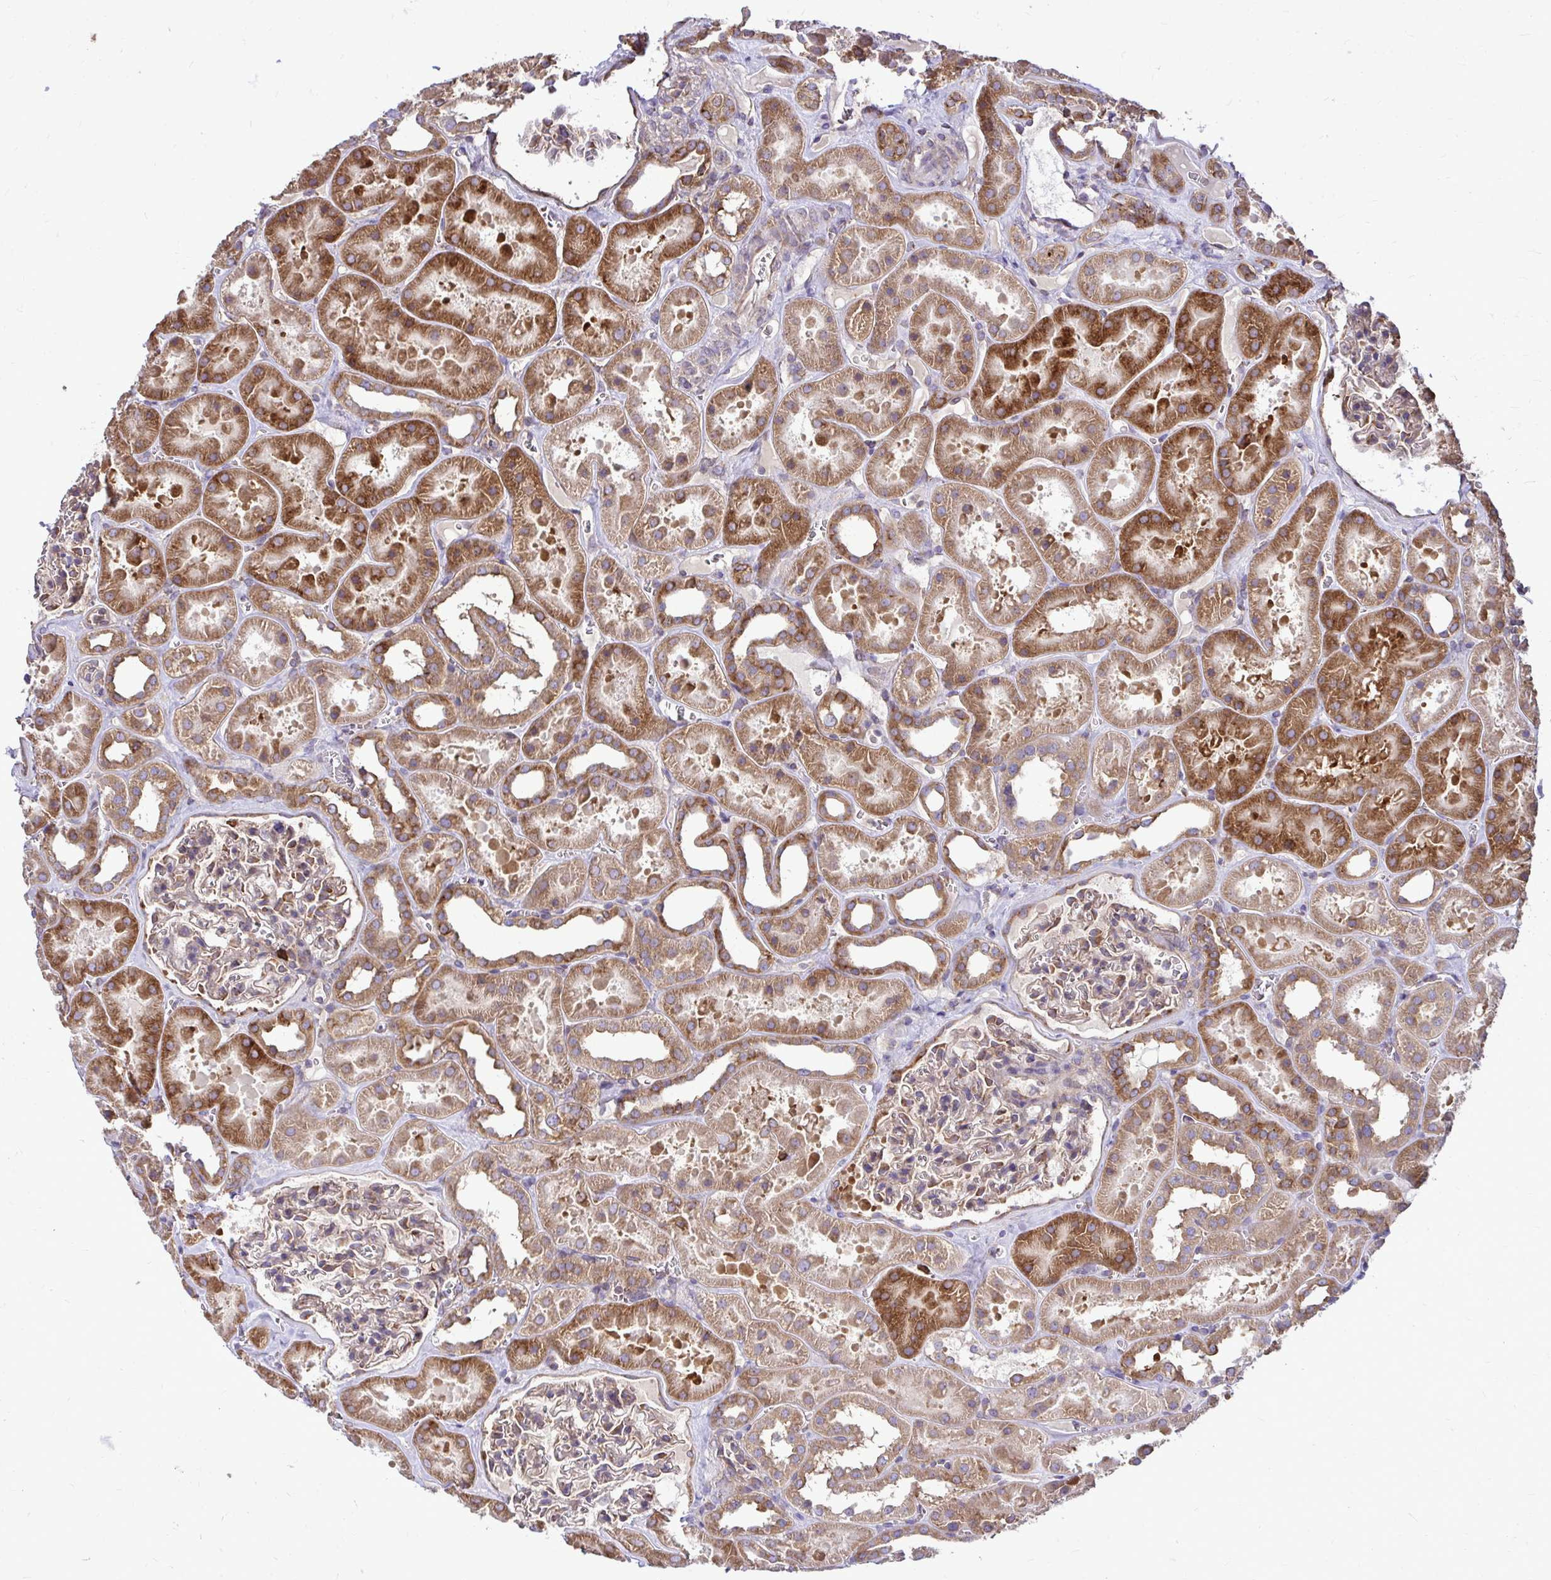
{"staining": {"intensity": "moderate", "quantity": "25%-75%", "location": "cytoplasmic/membranous"}, "tissue": "kidney", "cell_type": "Cells in glomeruli", "image_type": "normal", "snomed": [{"axis": "morphology", "description": "Normal tissue, NOS"}, {"axis": "topography", "description": "Kidney"}], "caption": "Kidney stained with DAB IHC demonstrates medium levels of moderate cytoplasmic/membranous expression in approximately 25%-75% of cells in glomeruli.", "gene": "FMR1", "patient": {"sex": "female", "age": 41}}